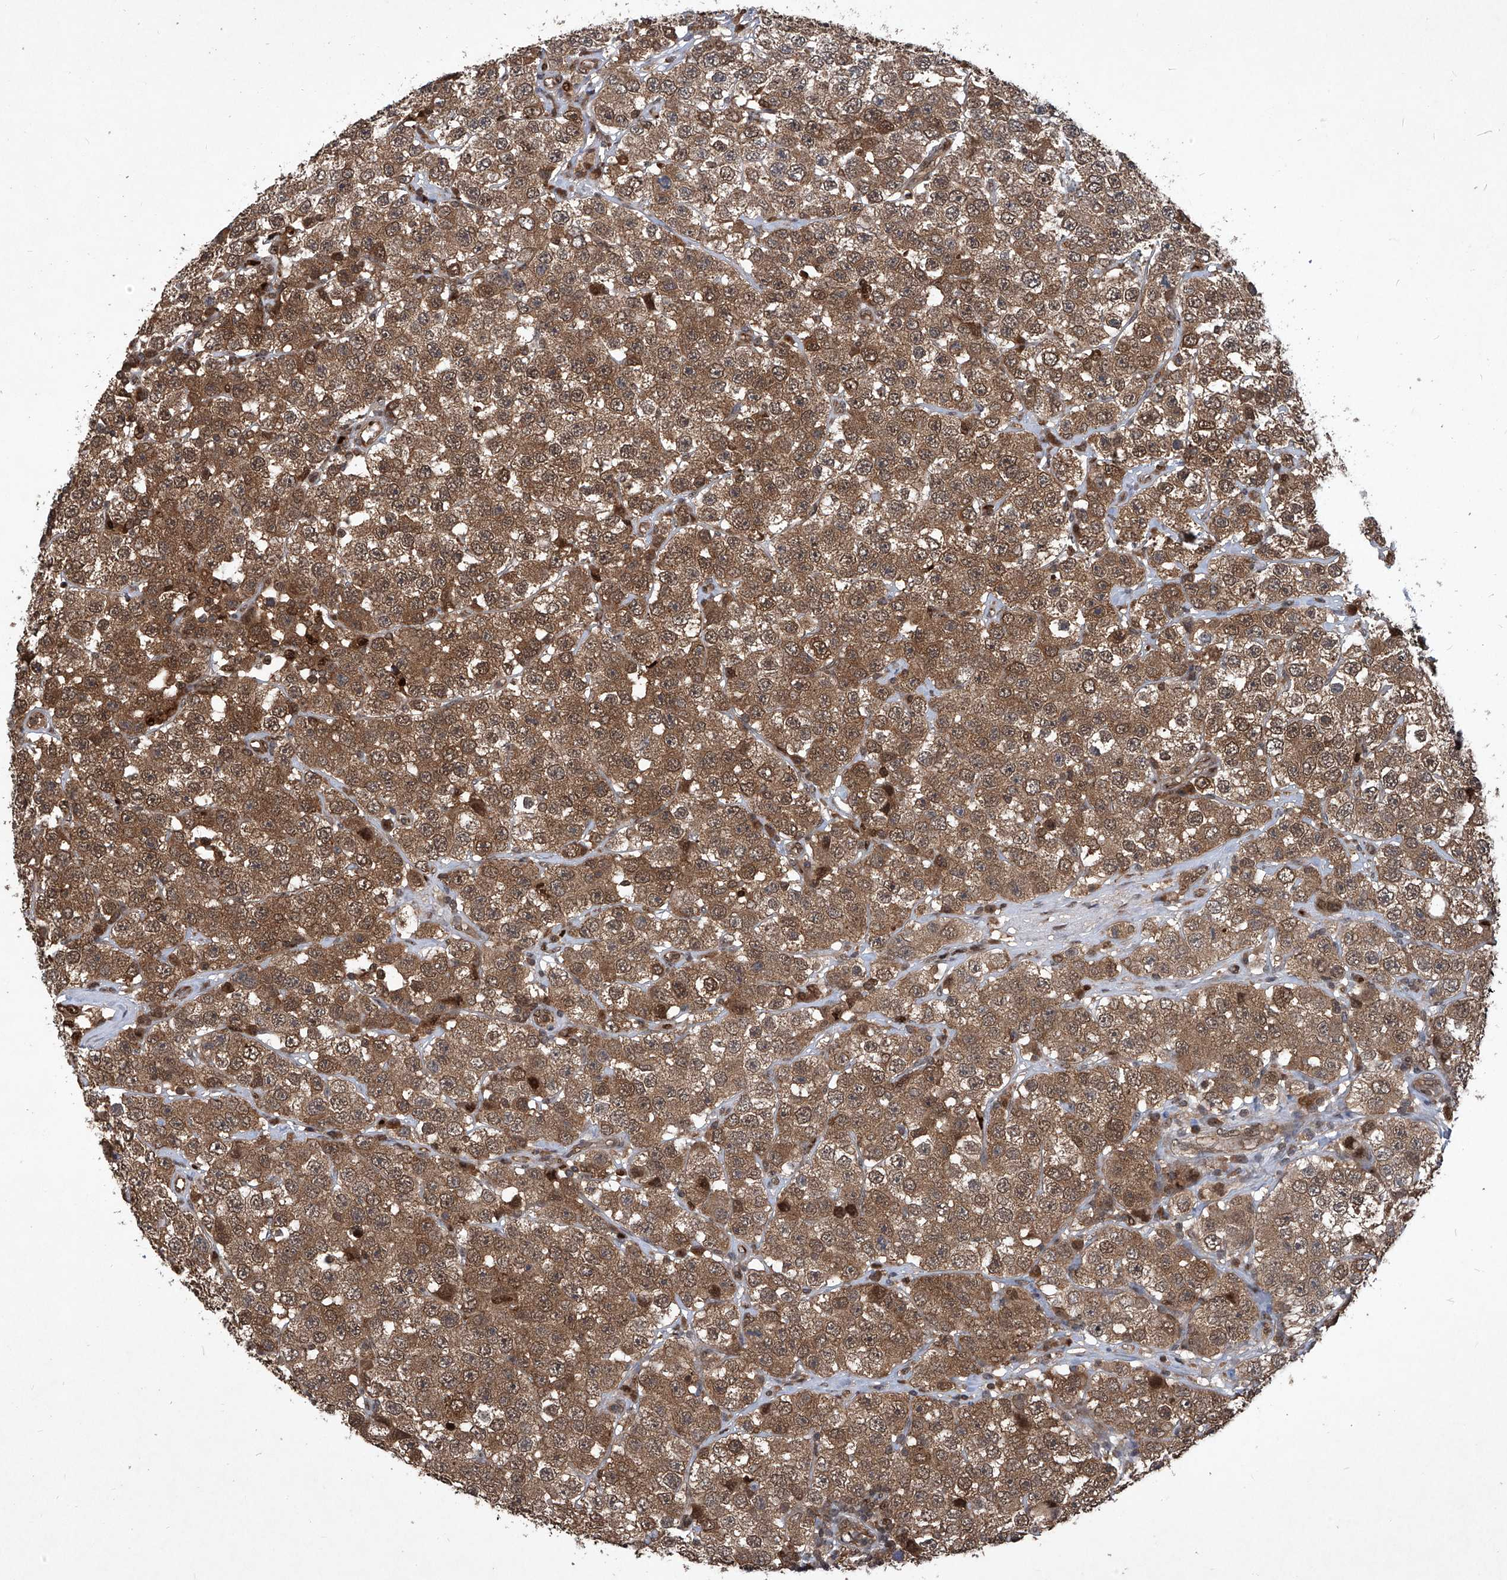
{"staining": {"intensity": "moderate", "quantity": ">75%", "location": "cytoplasmic/membranous,nuclear"}, "tissue": "testis cancer", "cell_type": "Tumor cells", "image_type": "cancer", "snomed": [{"axis": "morphology", "description": "Seminoma, NOS"}, {"axis": "topography", "description": "Testis"}], "caption": "About >75% of tumor cells in human testis cancer show moderate cytoplasmic/membranous and nuclear protein expression as visualized by brown immunohistochemical staining.", "gene": "PSMB1", "patient": {"sex": "male", "age": 28}}